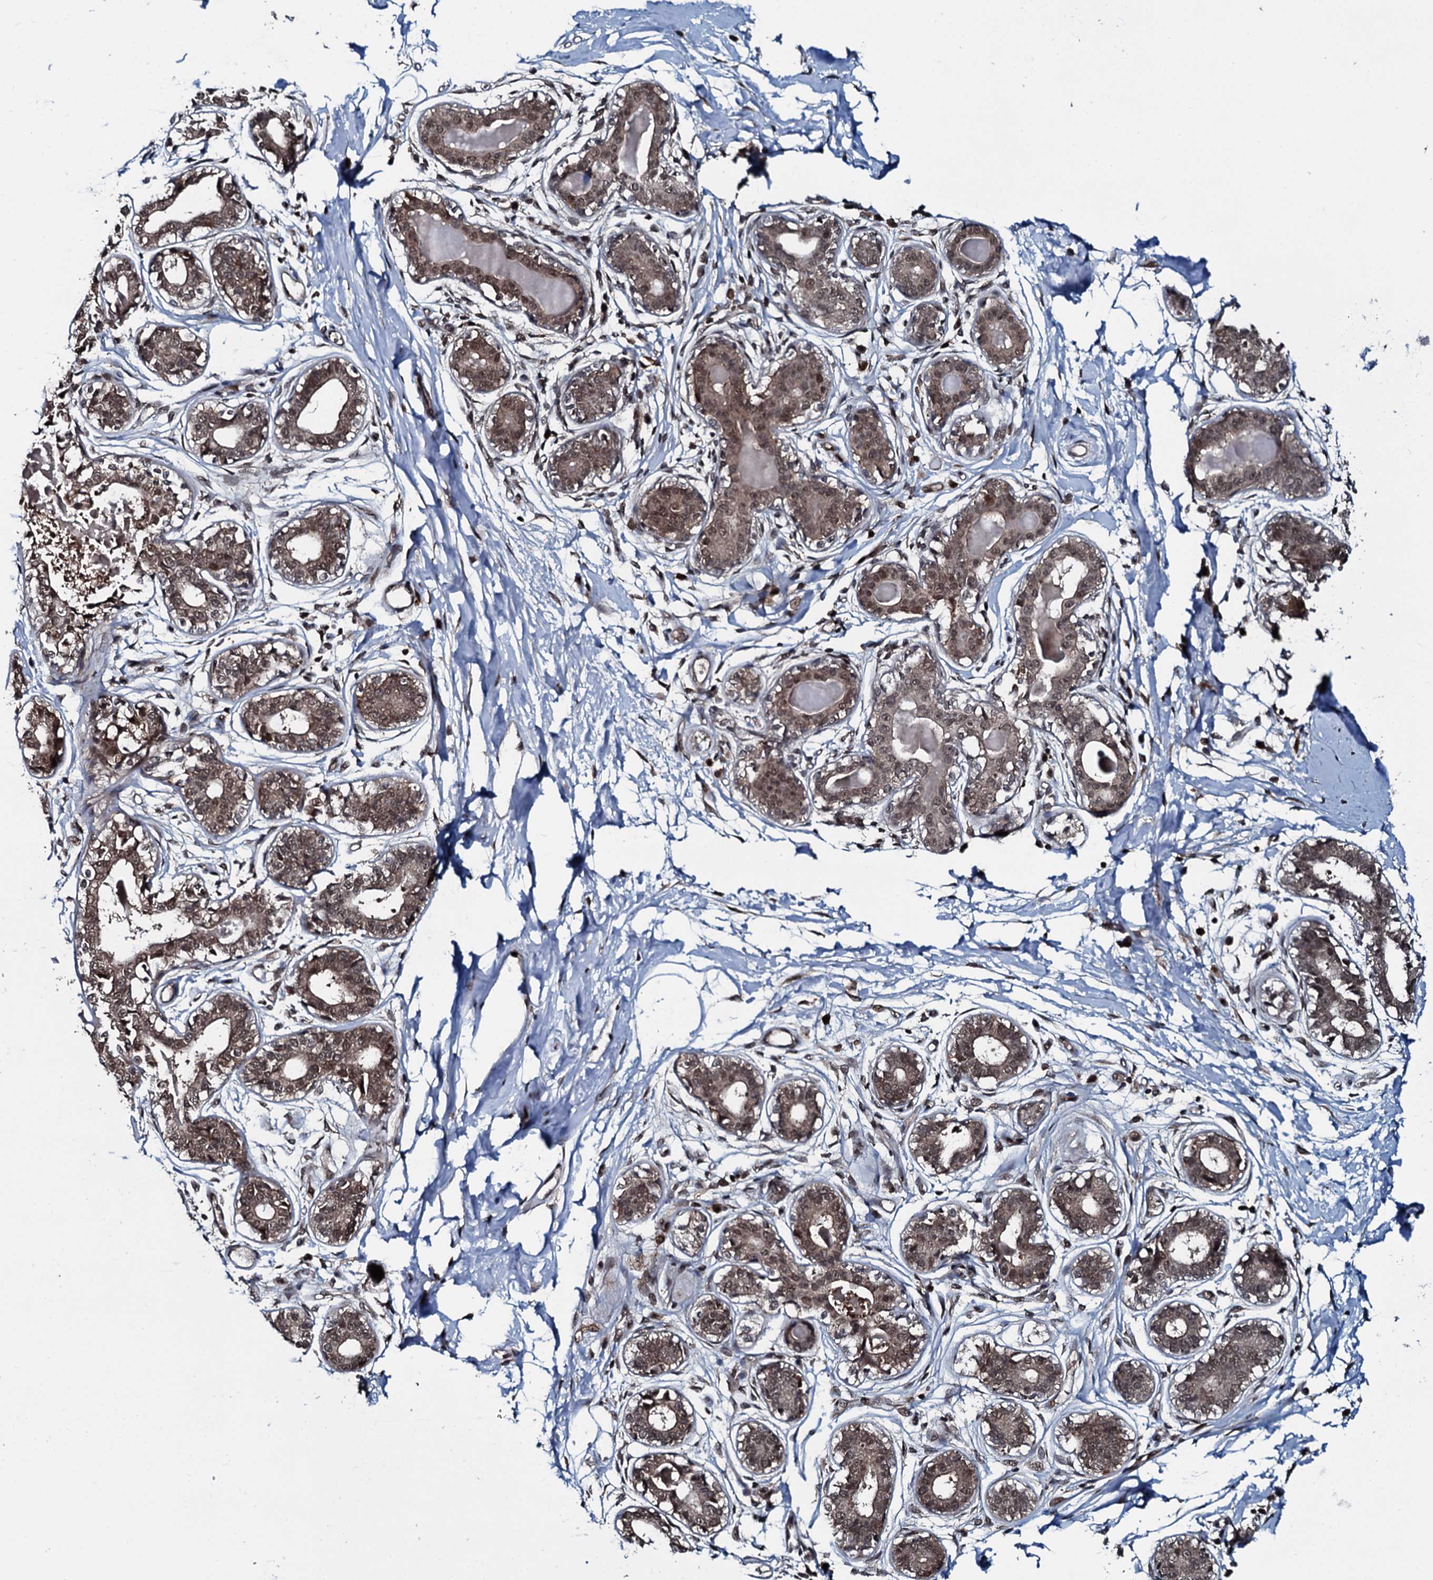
{"staining": {"intensity": "weak", "quantity": ">75%", "location": "nuclear"}, "tissue": "breast", "cell_type": "Adipocytes", "image_type": "normal", "snomed": [{"axis": "morphology", "description": "Normal tissue, NOS"}, {"axis": "topography", "description": "Breast"}], "caption": "Benign breast reveals weak nuclear expression in approximately >75% of adipocytes, visualized by immunohistochemistry. (IHC, brightfield microscopy, high magnification).", "gene": "HDDC3", "patient": {"sex": "female", "age": 45}}